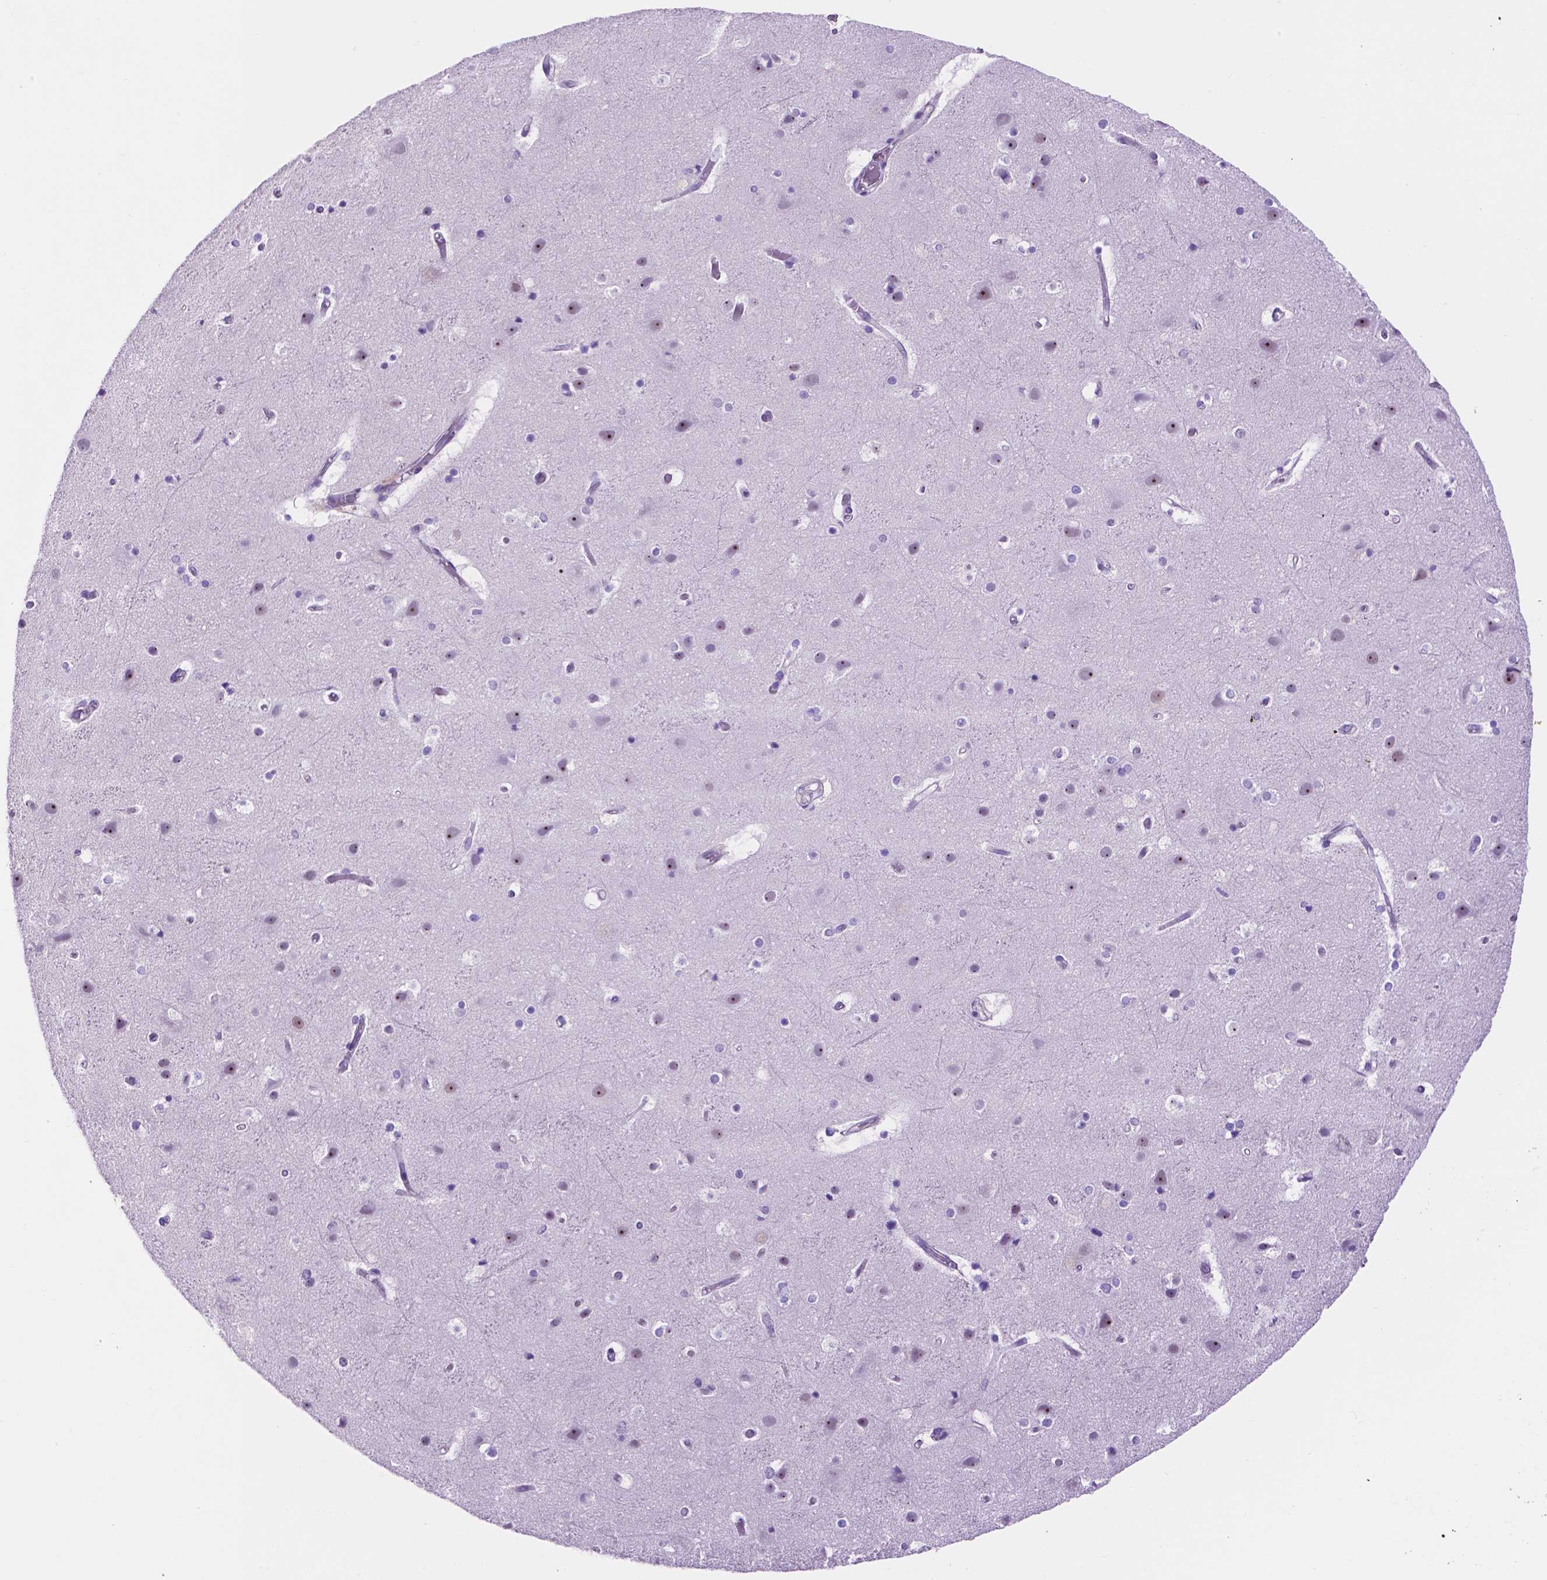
{"staining": {"intensity": "negative", "quantity": "none", "location": "none"}, "tissue": "cerebral cortex", "cell_type": "Endothelial cells", "image_type": "normal", "snomed": [{"axis": "morphology", "description": "Normal tissue, NOS"}, {"axis": "topography", "description": "Cerebral cortex"}], "caption": "Endothelial cells show no significant staining in normal cerebral cortex. The staining is performed using DAB brown chromogen with nuclei counter-stained in using hematoxylin.", "gene": "TACSTD2", "patient": {"sex": "female", "age": 52}}